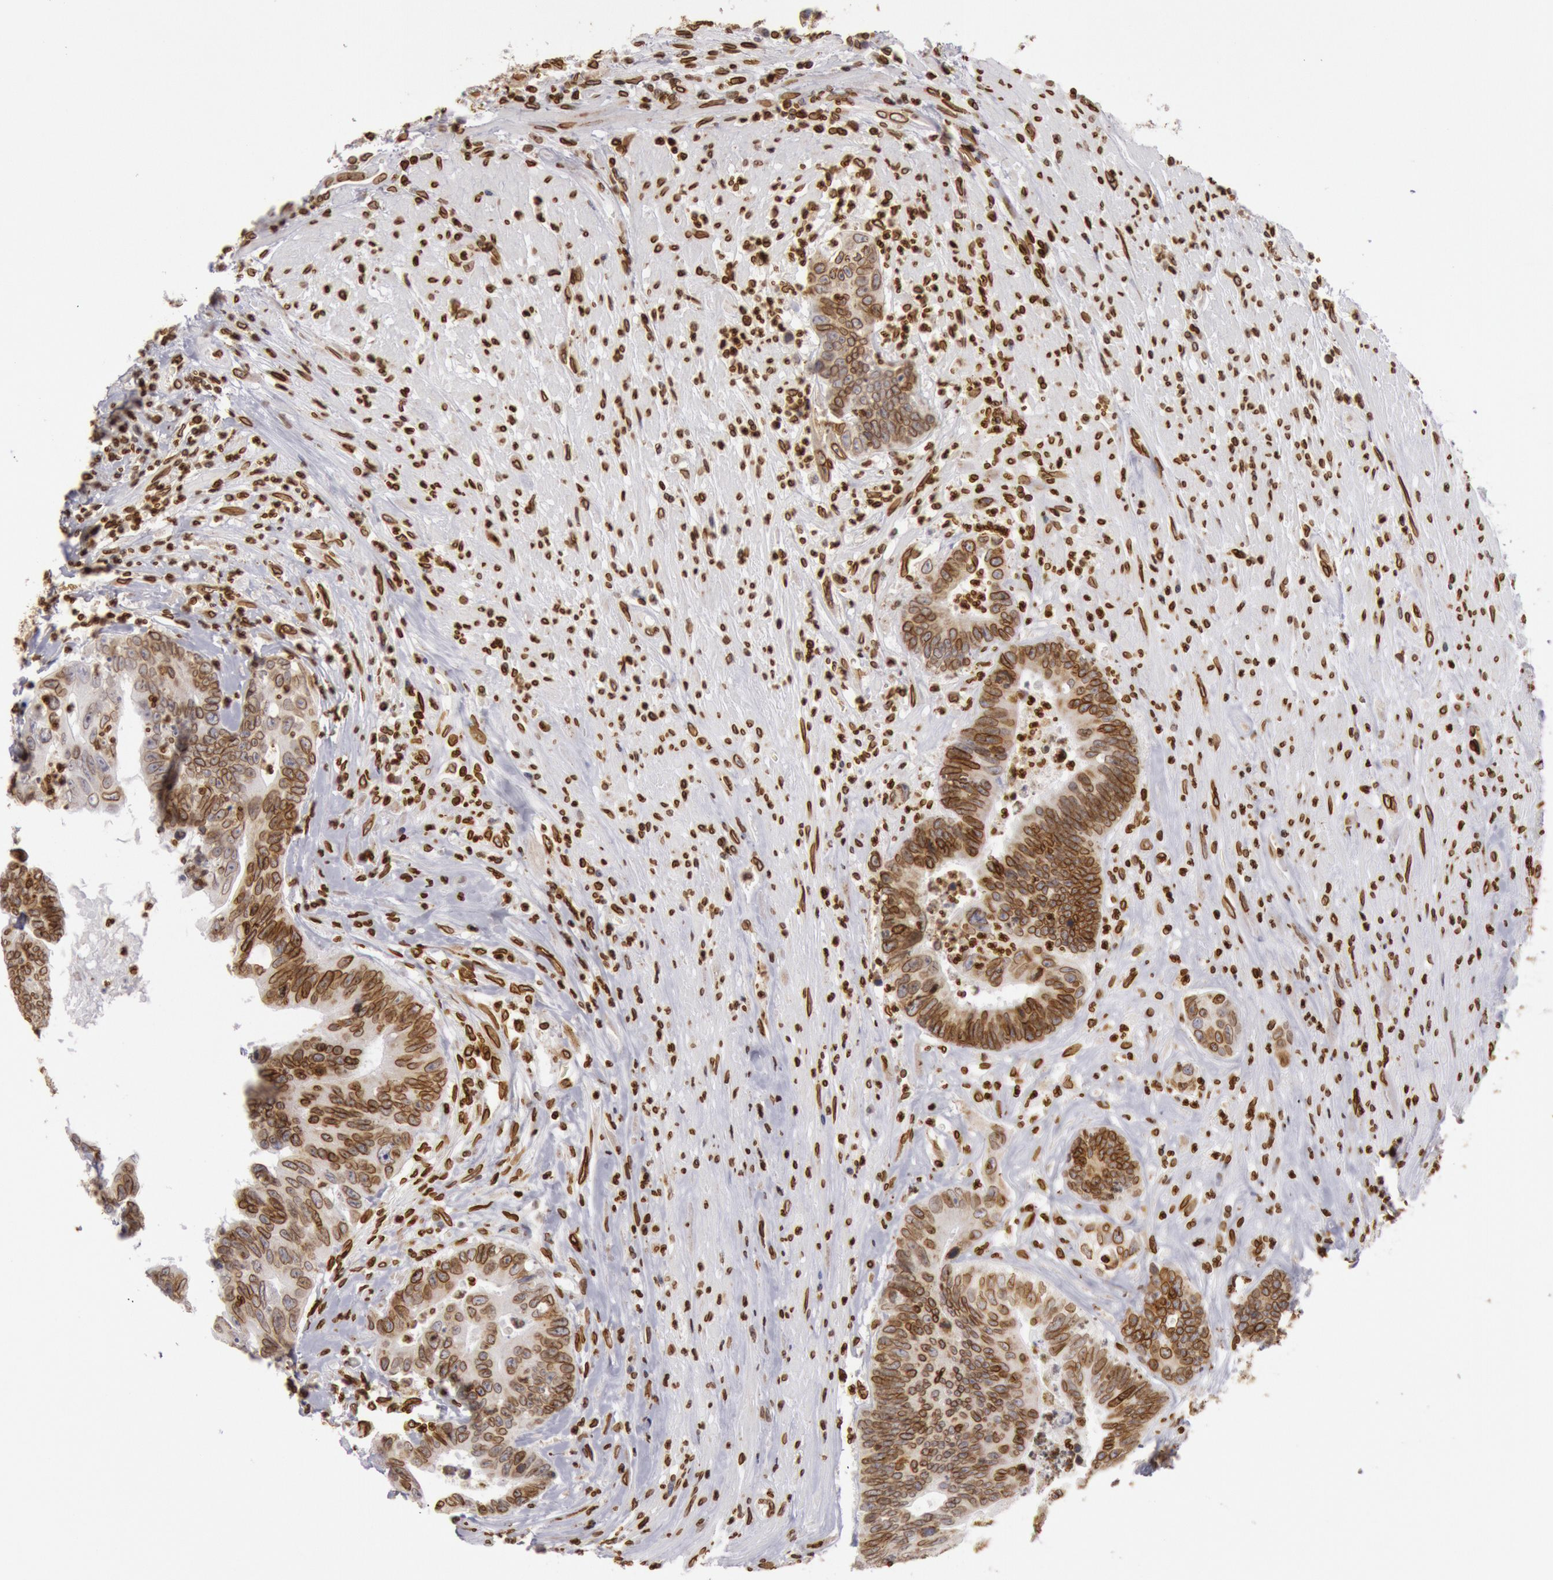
{"staining": {"intensity": "strong", "quantity": ">75%", "location": "nuclear"}, "tissue": "colorectal cancer", "cell_type": "Tumor cells", "image_type": "cancer", "snomed": [{"axis": "morphology", "description": "Adenocarcinoma, NOS"}, {"axis": "topography", "description": "Rectum"}], "caption": "This is a photomicrograph of IHC staining of colorectal cancer, which shows strong staining in the nuclear of tumor cells.", "gene": "SUN2", "patient": {"sex": "female", "age": 65}}